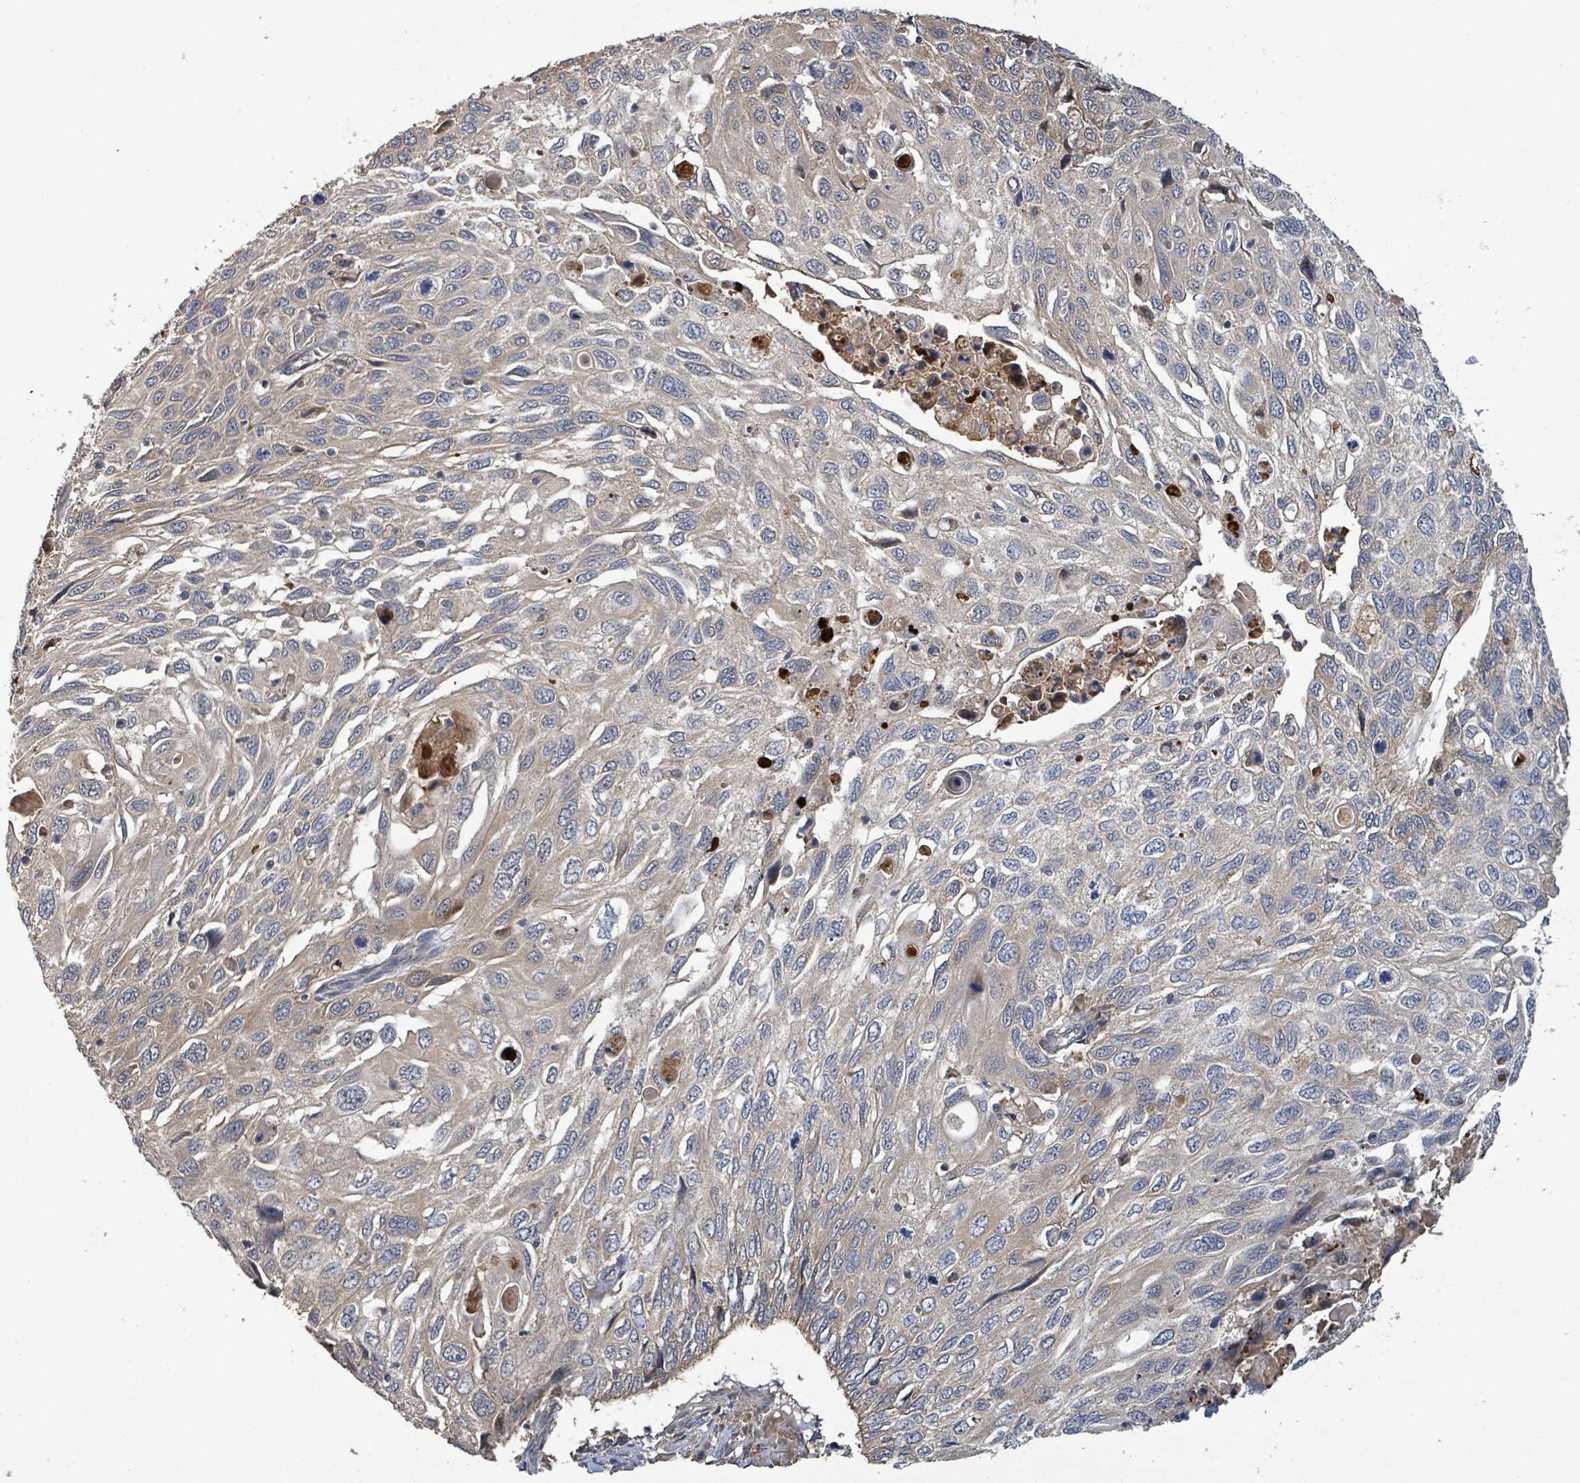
{"staining": {"intensity": "weak", "quantity": "<25%", "location": "cytoplasmic/membranous"}, "tissue": "cervical cancer", "cell_type": "Tumor cells", "image_type": "cancer", "snomed": [{"axis": "morphology", "description": "Squamous cell carcinoma, NOS"}, {"axis": "topography", "description": "Cervix"}], "caption": "The image shows no significant staining in tumor cells of squamous cell carcinoma (cervical).", "gene": "STARD4", "patient": {"sex": "female", "age": 70}}